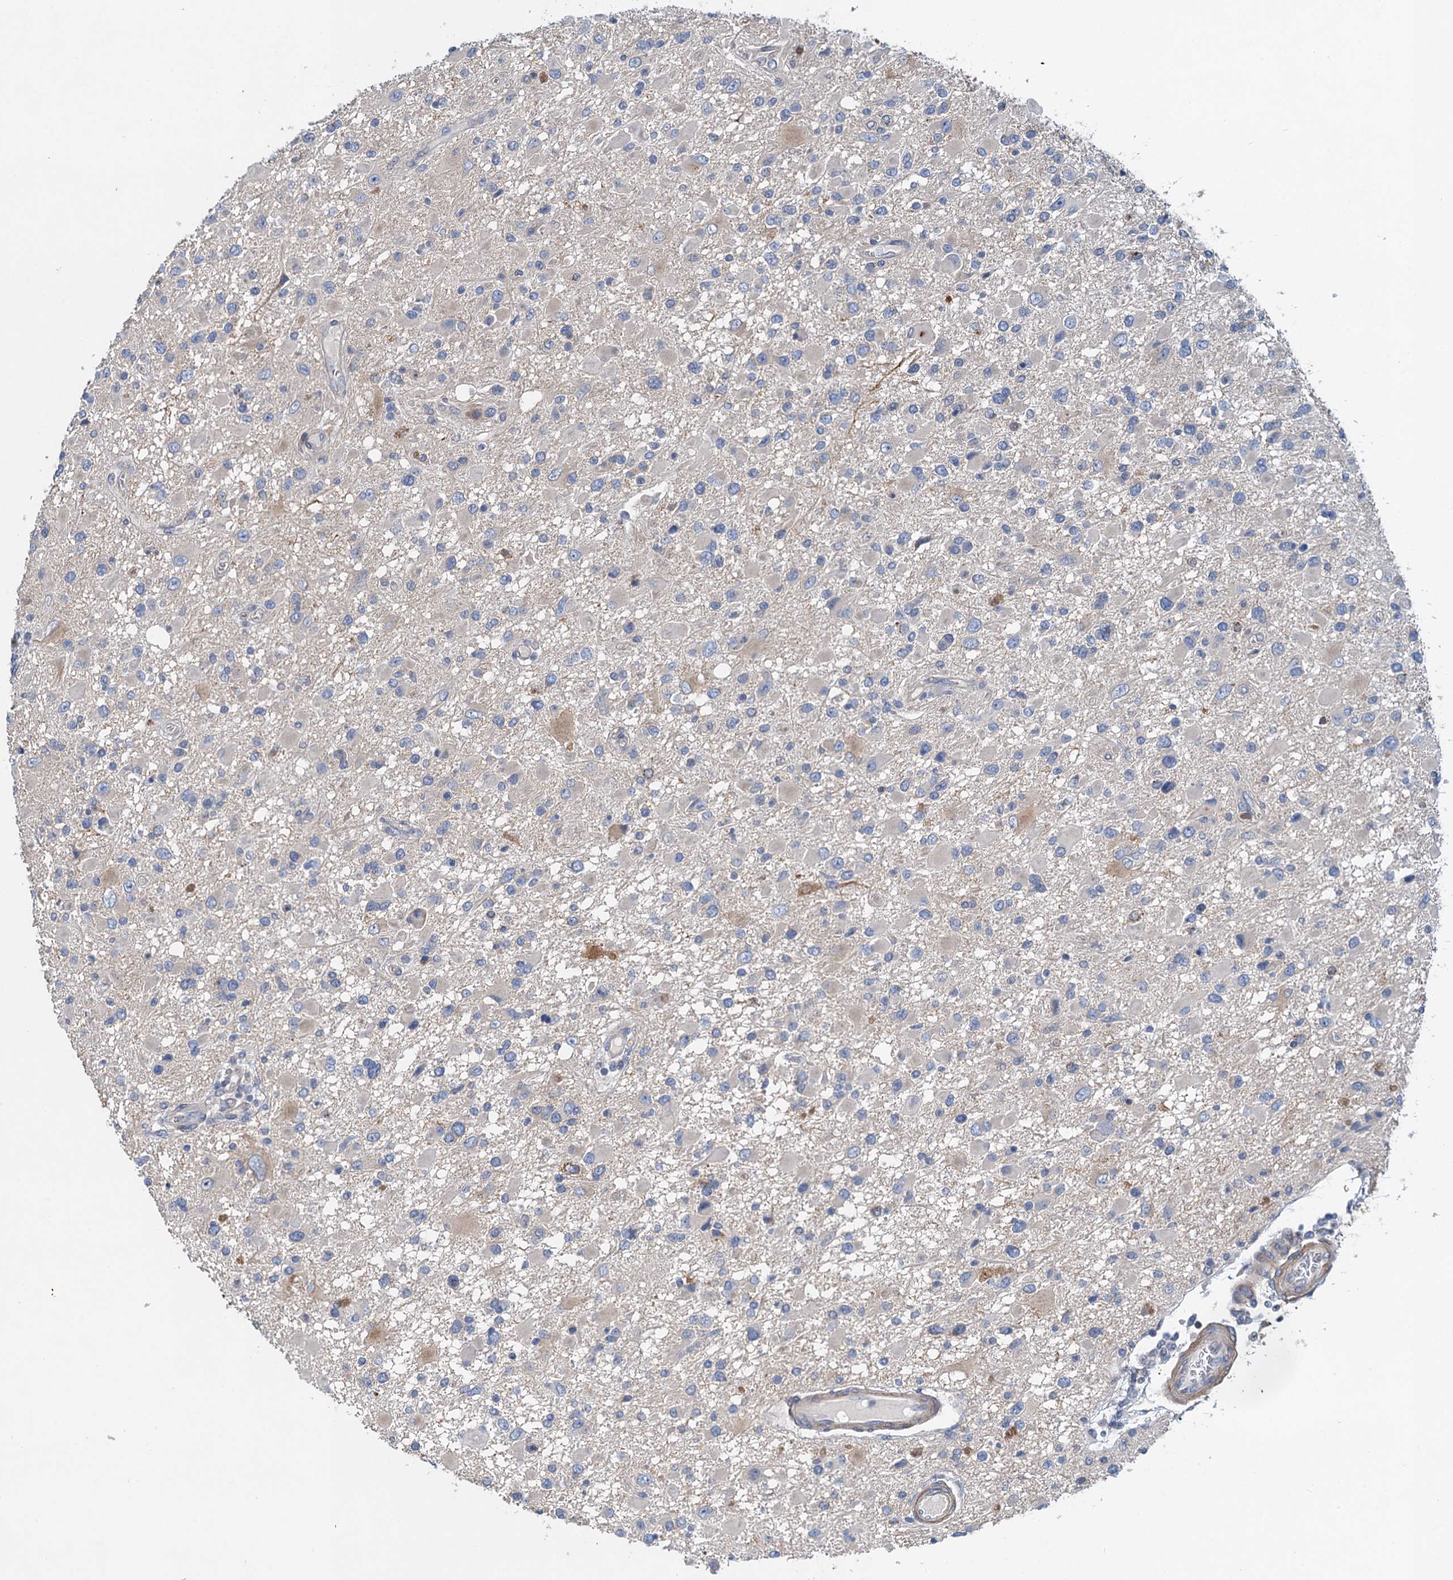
{"staining": {"intensity": "negative", "quantity": "none", "location": "none"}, "tissue": "glioma", "cell_type": "Tumor cells", "image_type": "cancer", "snomed": [{"axis": "morphology", "description": "Glioma, malignant, High grade"}, {"axis": "topography", "description": "Brain"}], "caption": "Glioma was stained to show a protein in brown. There is no significant expression in tumor cells.", "gene": "NBEA", "patient": {"sex": "male", "age": 53}}